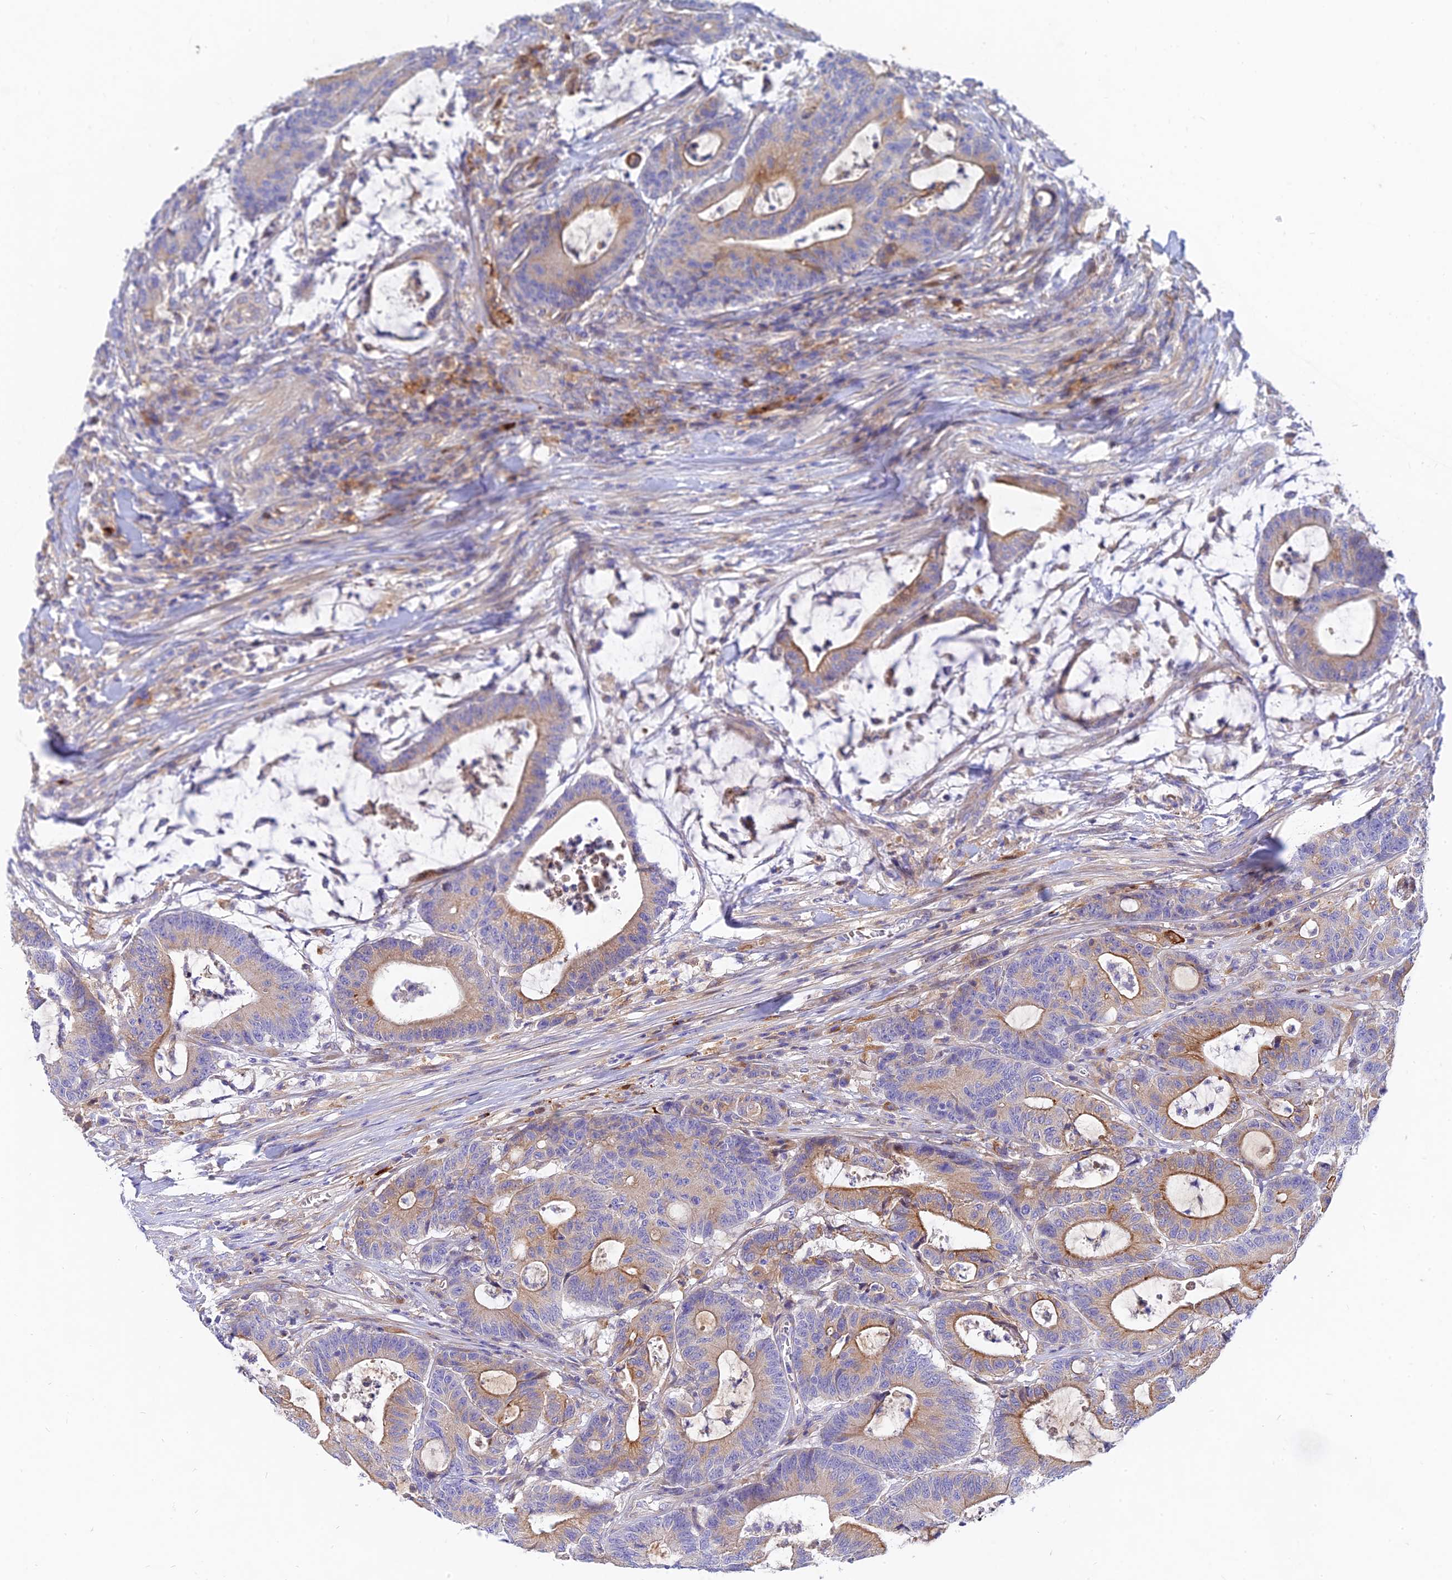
{"staining": {"intensity": "moderate", "quantity": "25%-75%", "location": "cytoplasmic/membranous"}, "tissue": "colorectal cancer", "cell_type": "Tumor cells", "image_type": "cancer", "snomed": [{"axis": "morphology", "description": "Adenocarcinoma, NOS"}, {"axis": "topography", "description": "Colon"}], "caption": "Immunohistochemical staining of human adenocarcinoma (colorectal) reveals moderate cytoplasmic/membranous protein positivity in about 25%-75% of tumor cells.", "gene": "MROH1", "patient": {"sex": "female", "age": 84}}